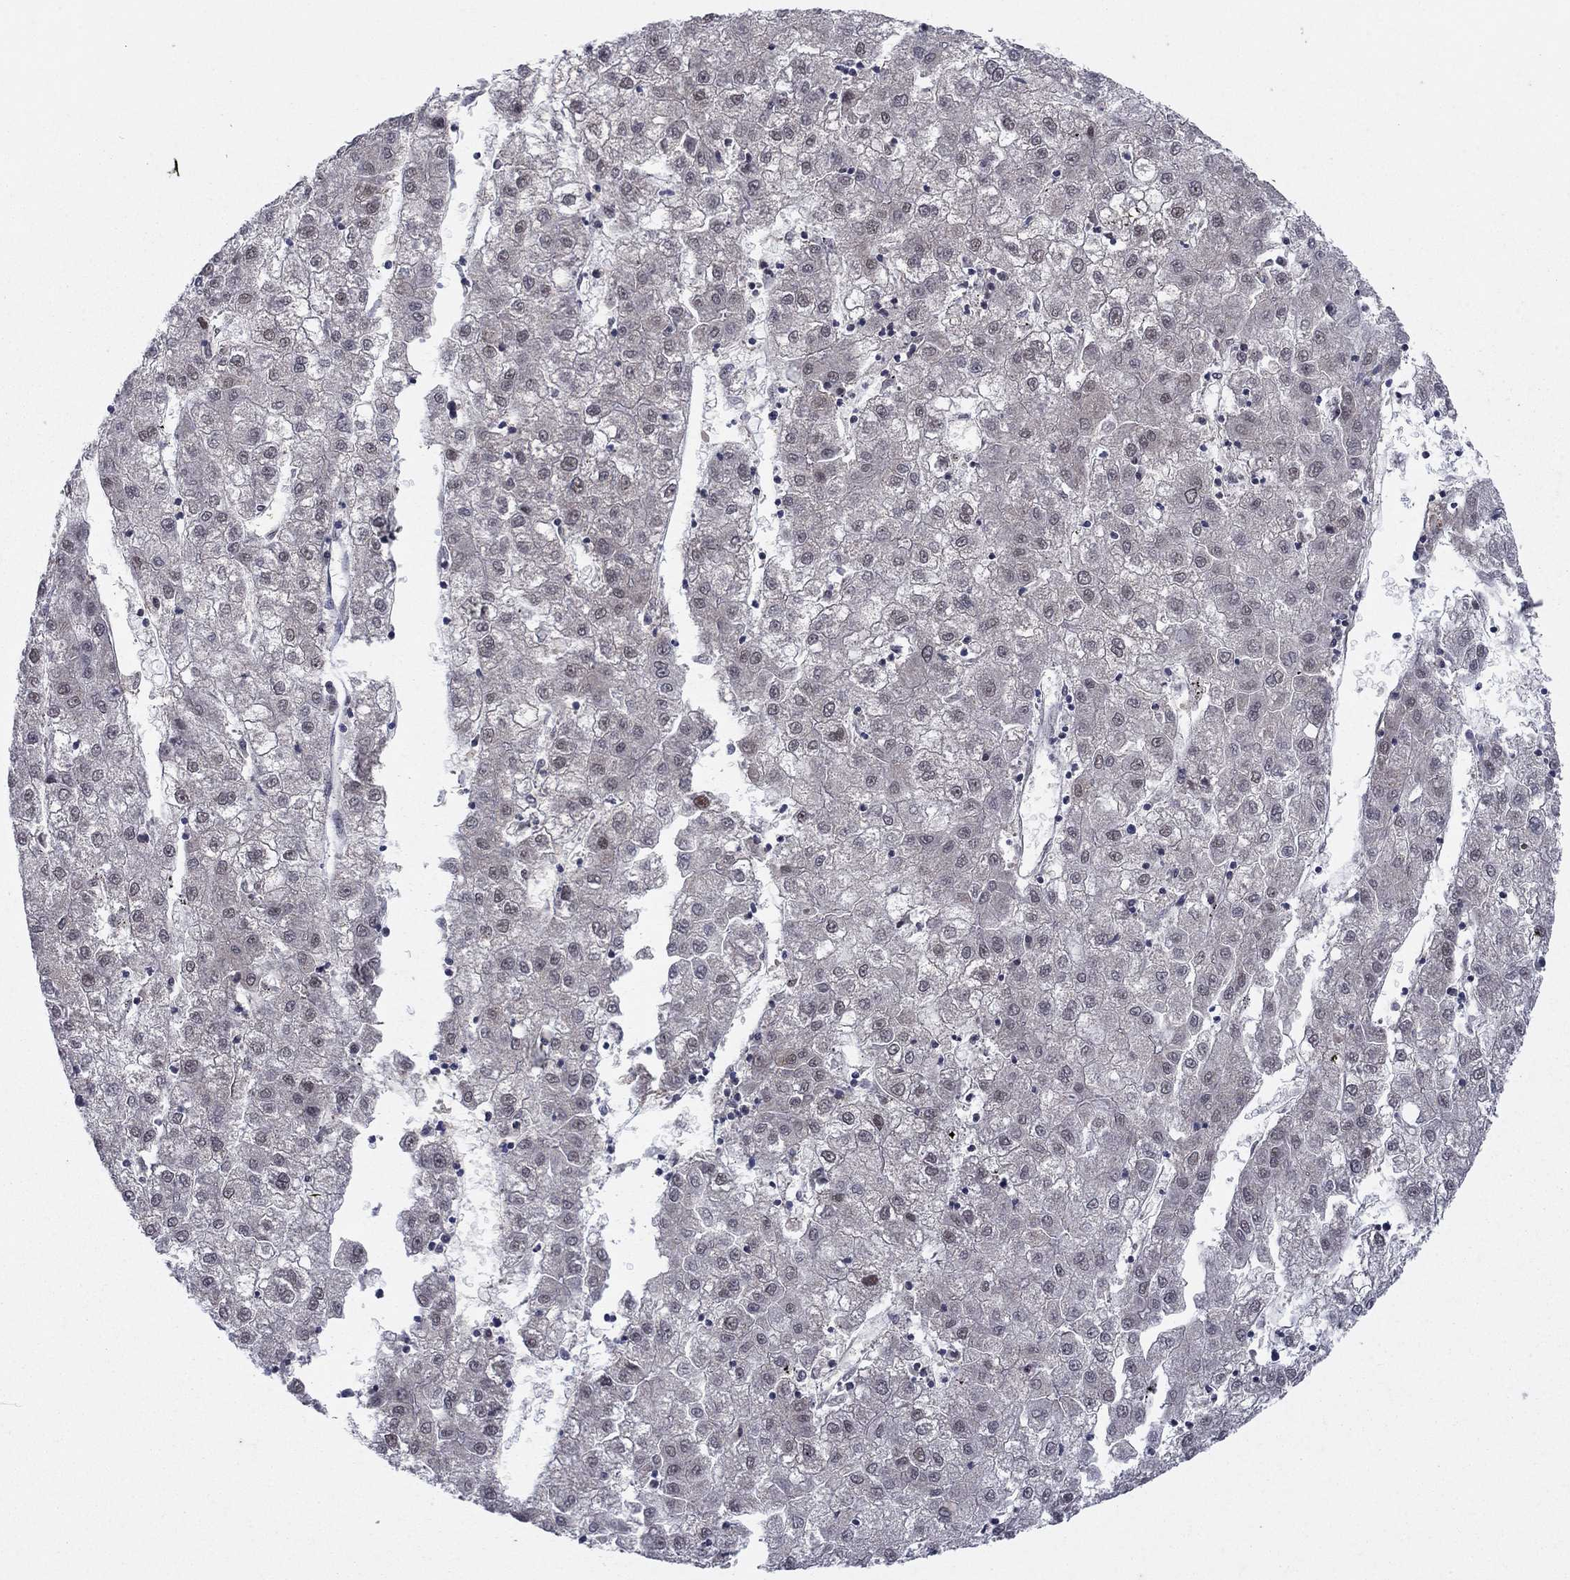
{"staining": {"intensity": "negative", "quantity": "none", "location": "none"}, "tissue": "liver cancer", "cell_type": "Tumor cells", "image_type": "cancer", "snomed": [{"axis": "morphology", "description": "Carcinoma, Hepatocellular, NOS"}, {"axis": "topography", "description": "Liver"}], "caption": "Immunohistochemistry (IHC) micrograph of neoplastic tissue: hepatocellular carcinoma (liver) stained with DAB shows no significant protein staining in tumor cells.", "gene": "PSMC1", "patient": {"sex": "male", "age": 72}}